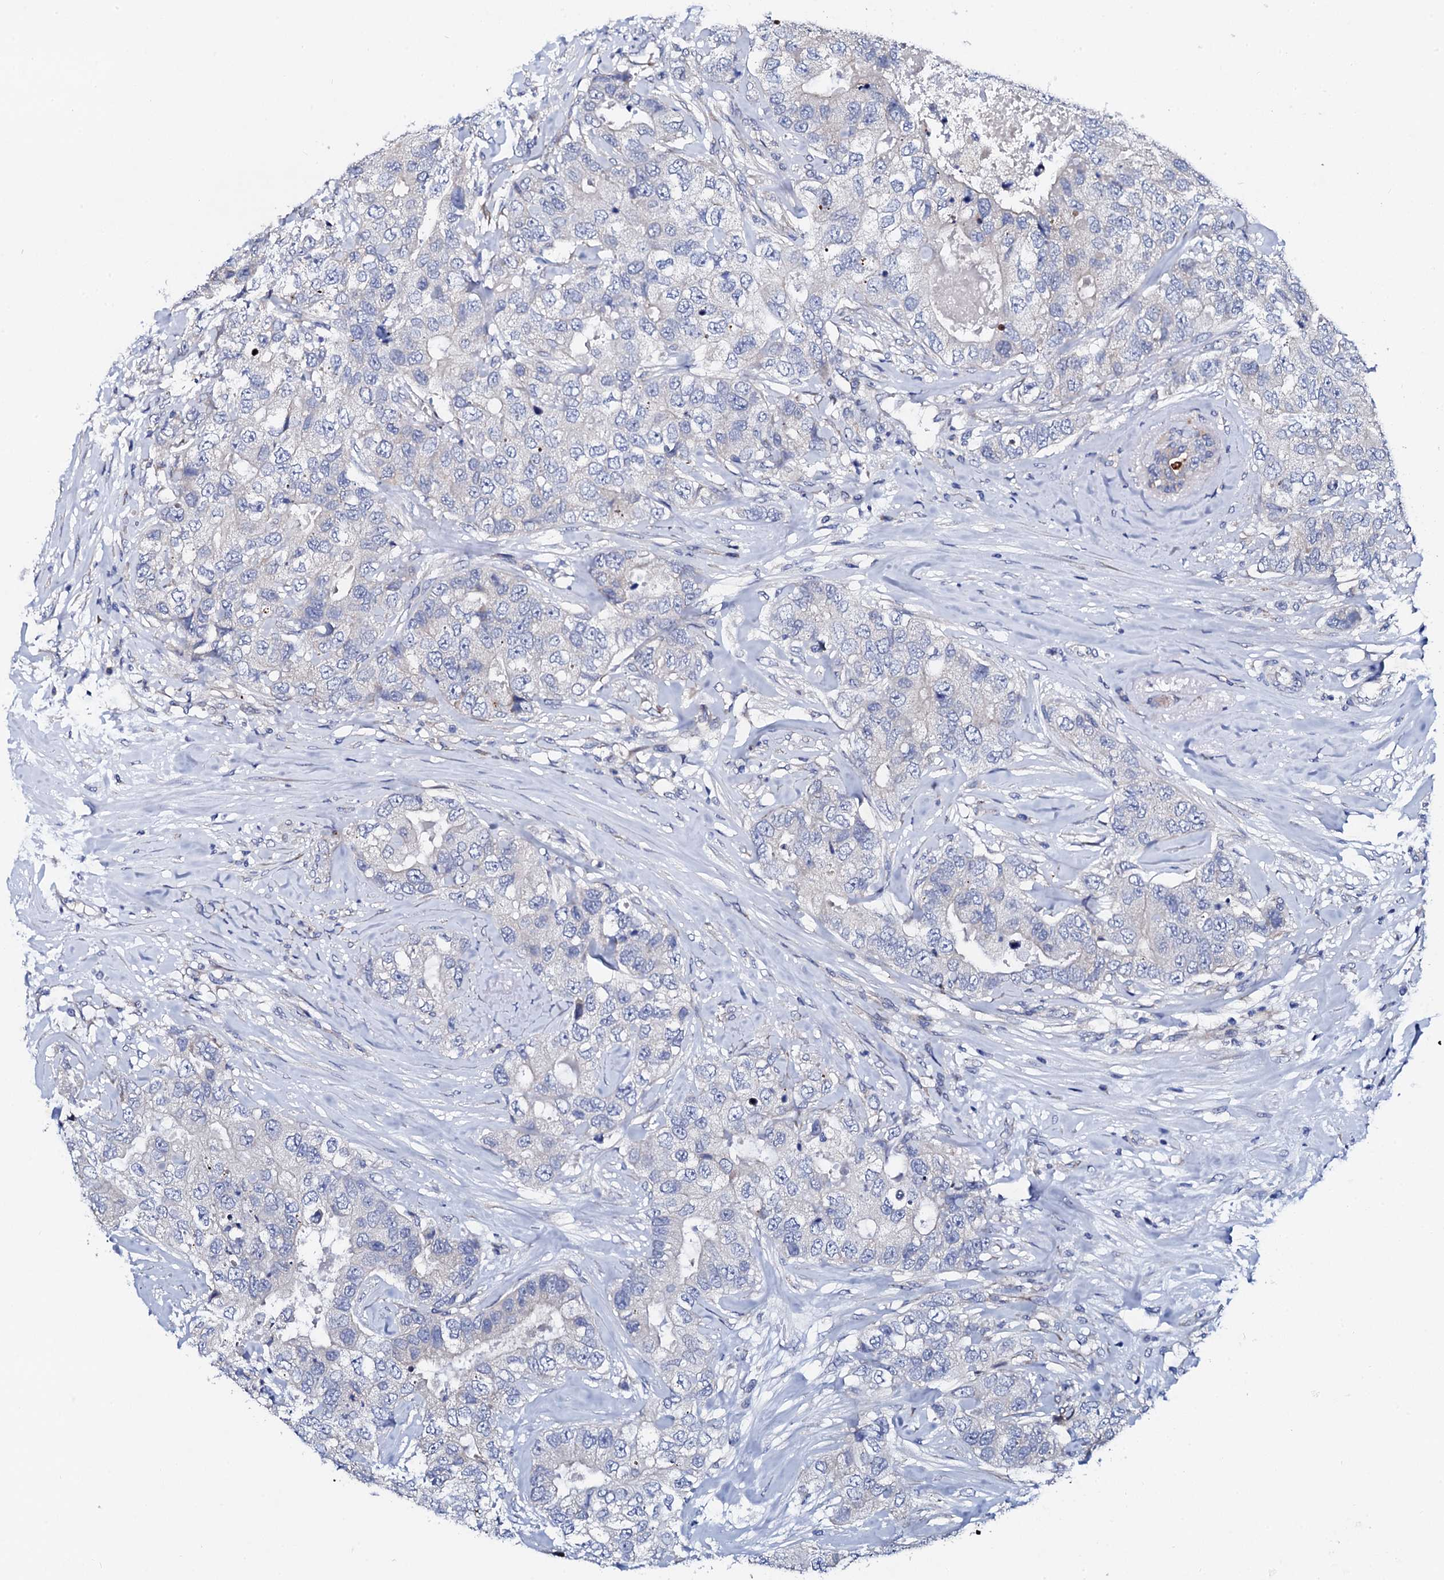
{"staining": {"intensity": "negative", "quantity": "none", "location": "none"}, "tissue": "breast cancer", "cell_type": "Tumor cells", "image_type": "cancer", "snomed": [{"axis": "morphology", "description": "Duct carcinoma"}, {"axis": "topography", "description": "Breast"}], "caption": "An image of breast infiltrating ductal carcinoma stained for a protein shows no brown staining in tumor cells.", "gene": "TRDN", "patient": {"sex": "female", "age": 62}}